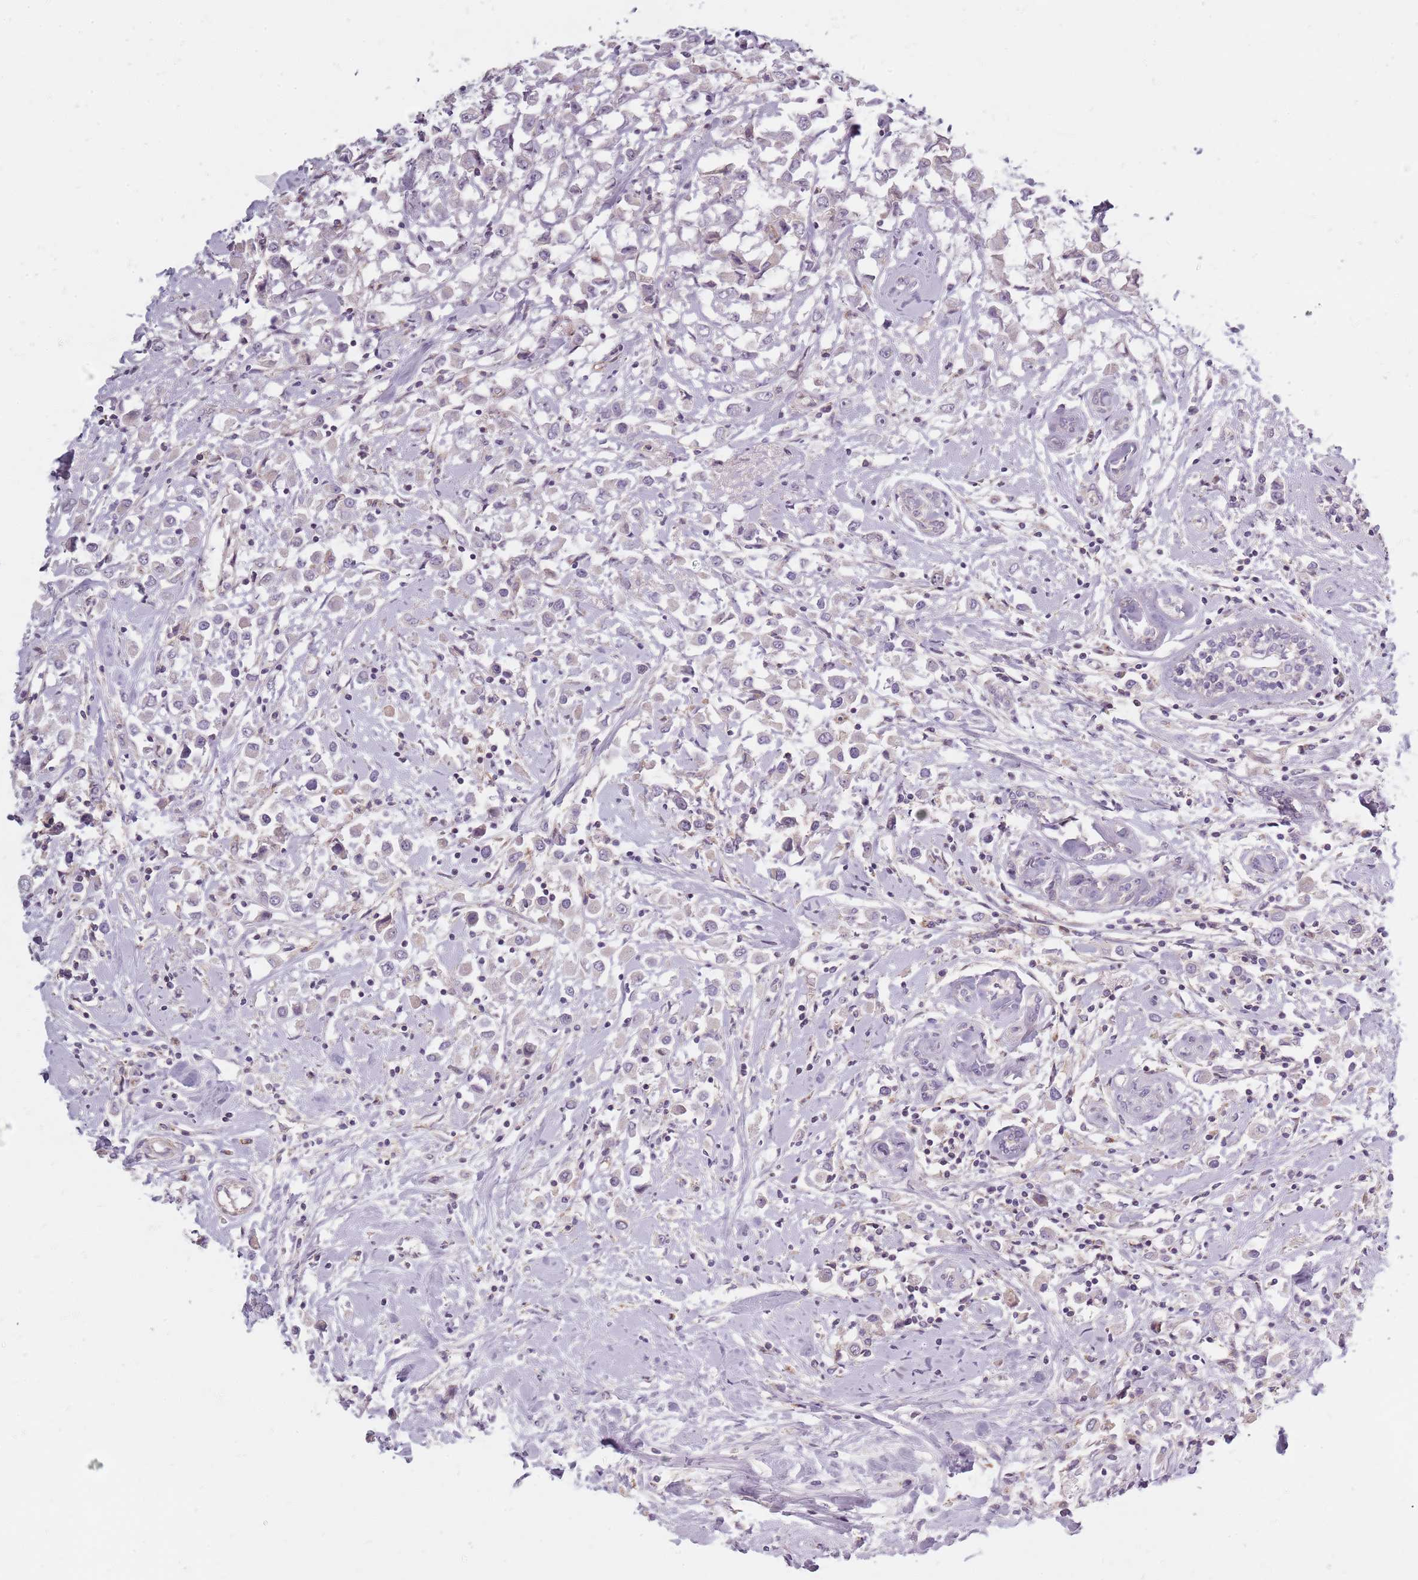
{"staining": {"intensity": "negative", "quantity": "none", "location": "none"}, "tissue": "breast cancer", "cell_type": "Tumor cells", "image_type": "cancer", "snomed": [{"axis": "morphology", "description": "Duct carcinoma"}, {"axis": "topography", "description": "Breast"}], "caption": "Breast cancer was stained to show a protein in brown. There is no significant staining in tumor cells. (Stains: DAB immunohistochemistry (IHC) with hematoxylin counter stain, Microscopy: brightfield microscopy at high magnification).", "gene": "SYNGR3", "patient": {"sex": "female", "age": 87}}